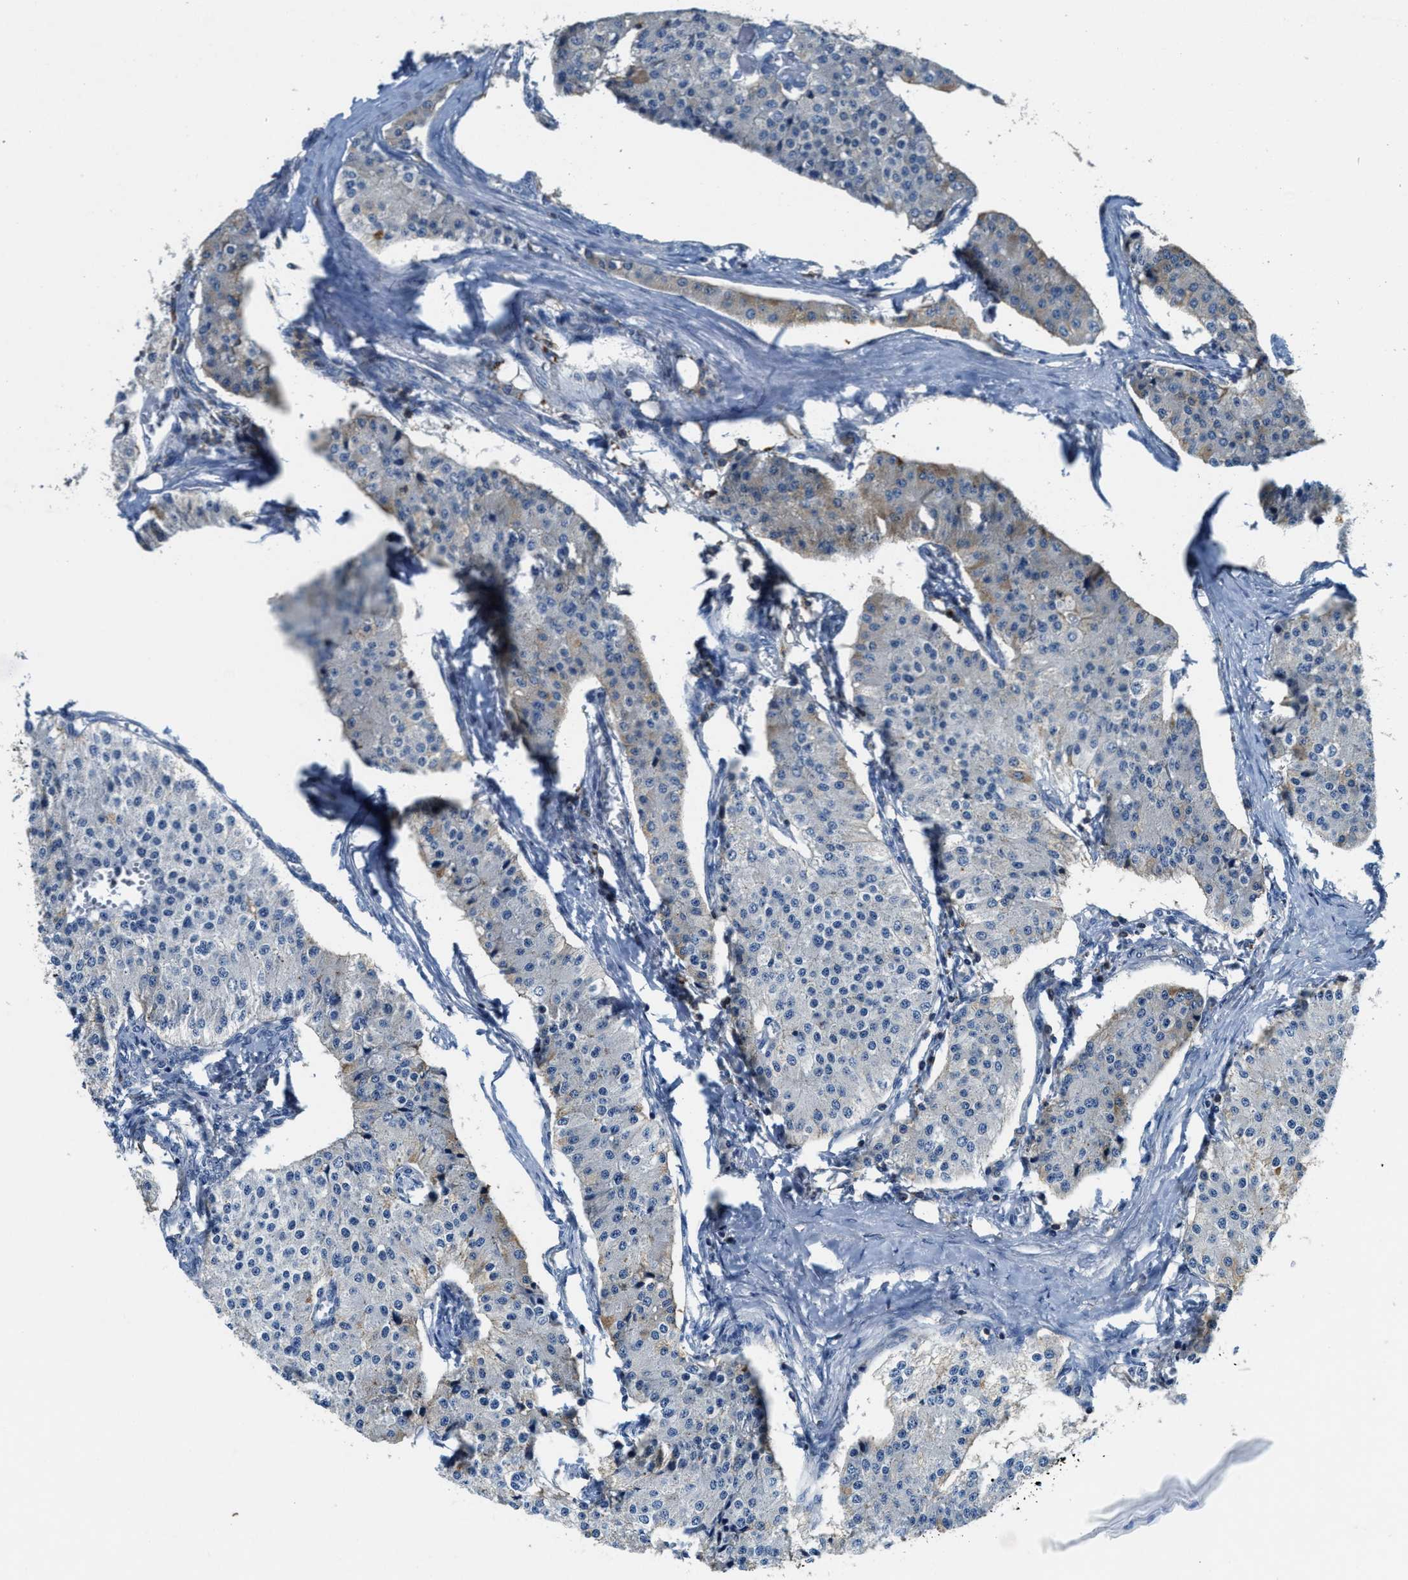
{"staining": {"intensity": "weak", "quantity": "<25%", "location": "cytoplasmic/membranous"}, "tissue": "carcinoid", "cell_type": "Tumor cells", "image_type": "cancer", "snomed": [{"axis": "morphology", "description": "Carcinoid, malignant, NOS"}, {"axis": "topography", "description": "Colon"}], "caption": "Carcinoid was stained to show a protein in brown. There is no significant positivity in tumor cells. The staining was performed using DAB (3,3'-diaminobenzidine) to visualize the protein expression in brown, while the nuclei were stained in blue with hematoxylin (Magnification: 20x).", "gene": "MYO1G", "patient": {"sex": "female", "age": 52}}